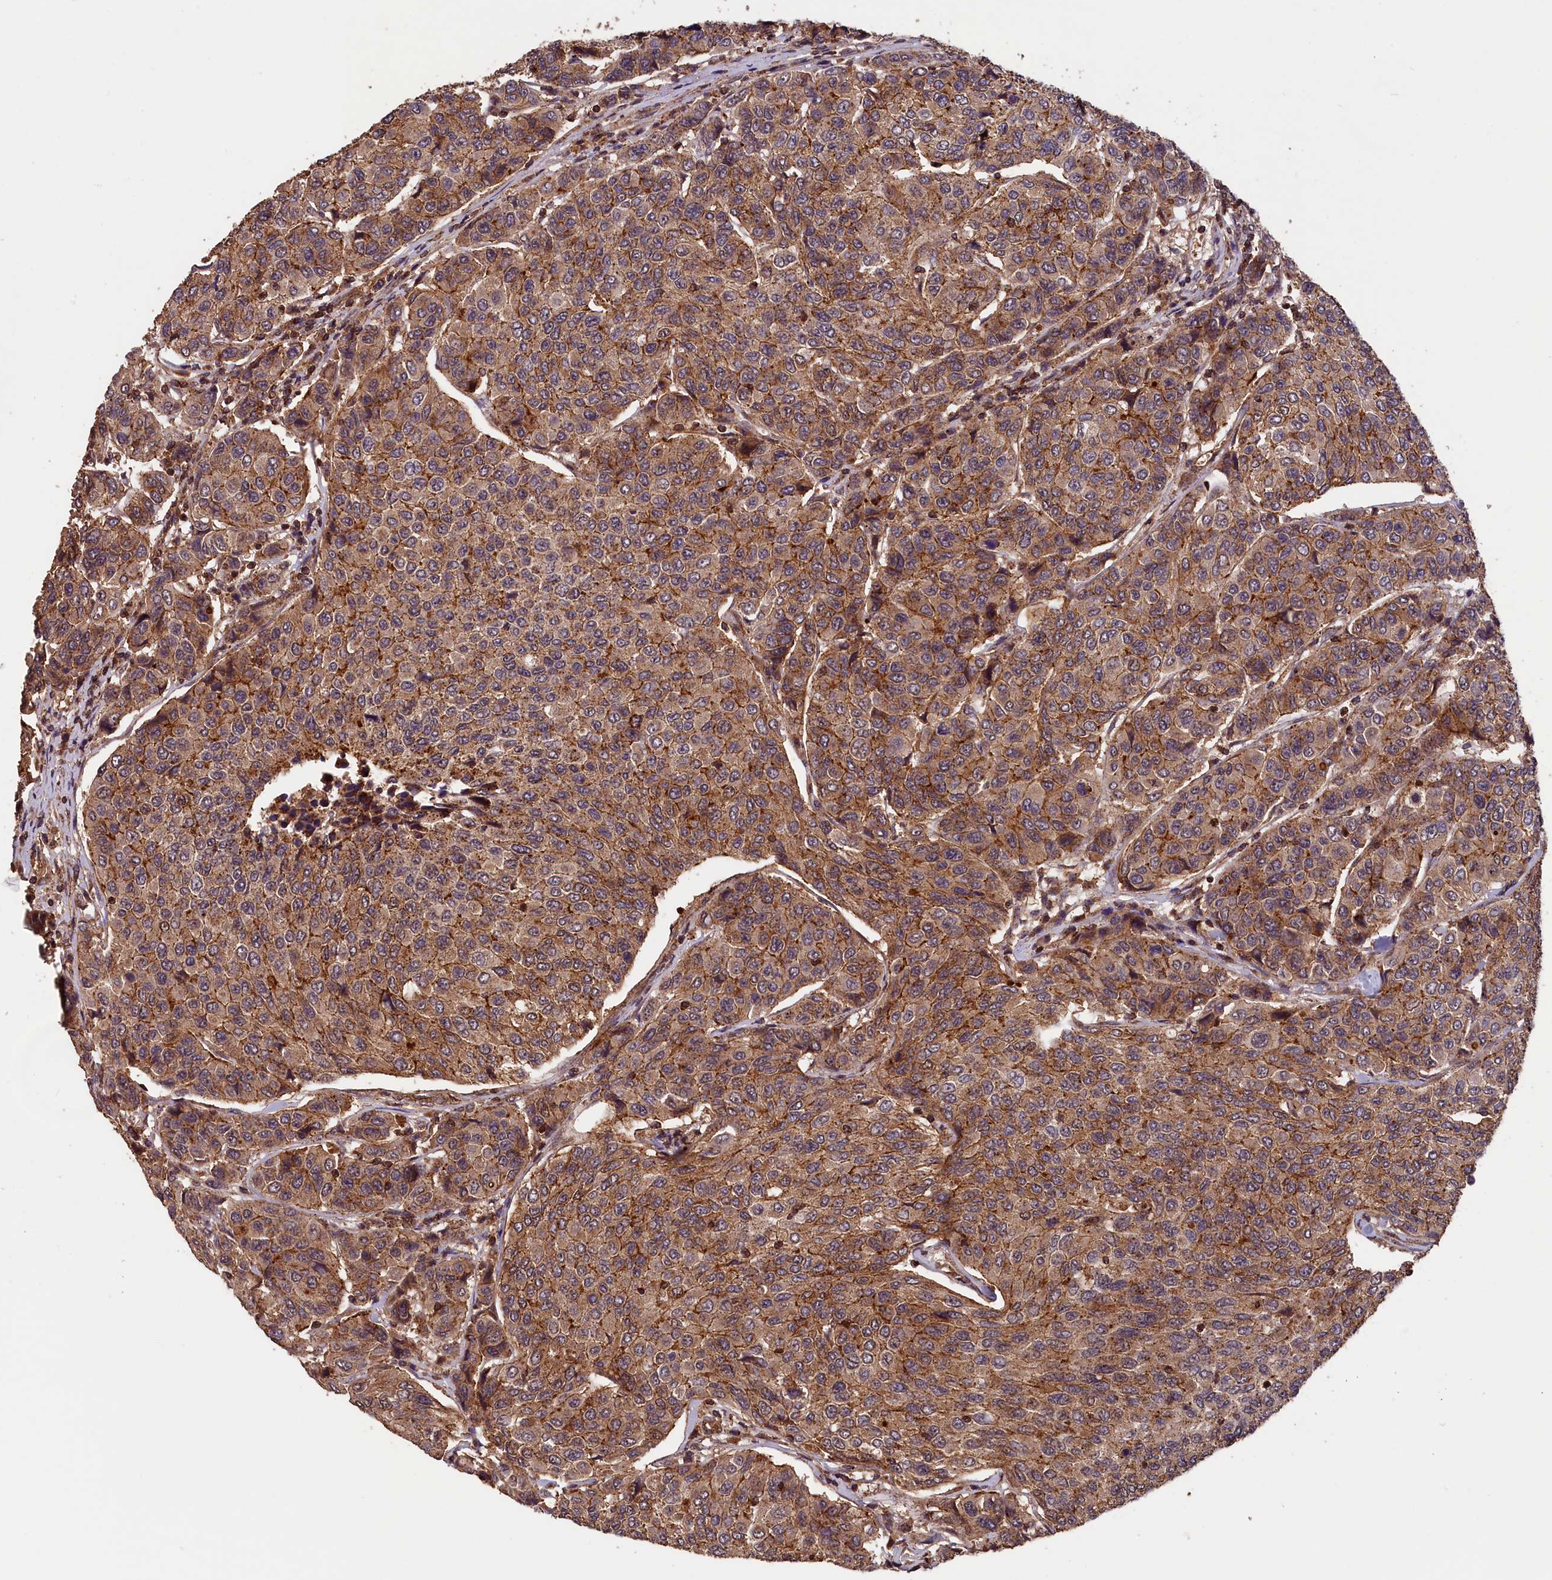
{"staining": {"intensity": "moderate", "quantity": ">75%", "location": "cytoplasmic/membranous"}, "tissue": "breast cancer", "cell_type": "Tumor cells", "image_type": "cancer", "snomed": [{"axis": "morphology", "description": "Duct carcinoma"}, {"axis": "topography", "description": "Breast"}], "caption": "This image shows breast cancer stained with IHC to label a protein in brown. The cytoplasmic/membranous of tumor cells show moderate positivity for the protein. Nuclei are counter-stained blue.", "gene": "IST1", "patient": {"sex": "female", "age": 55}}